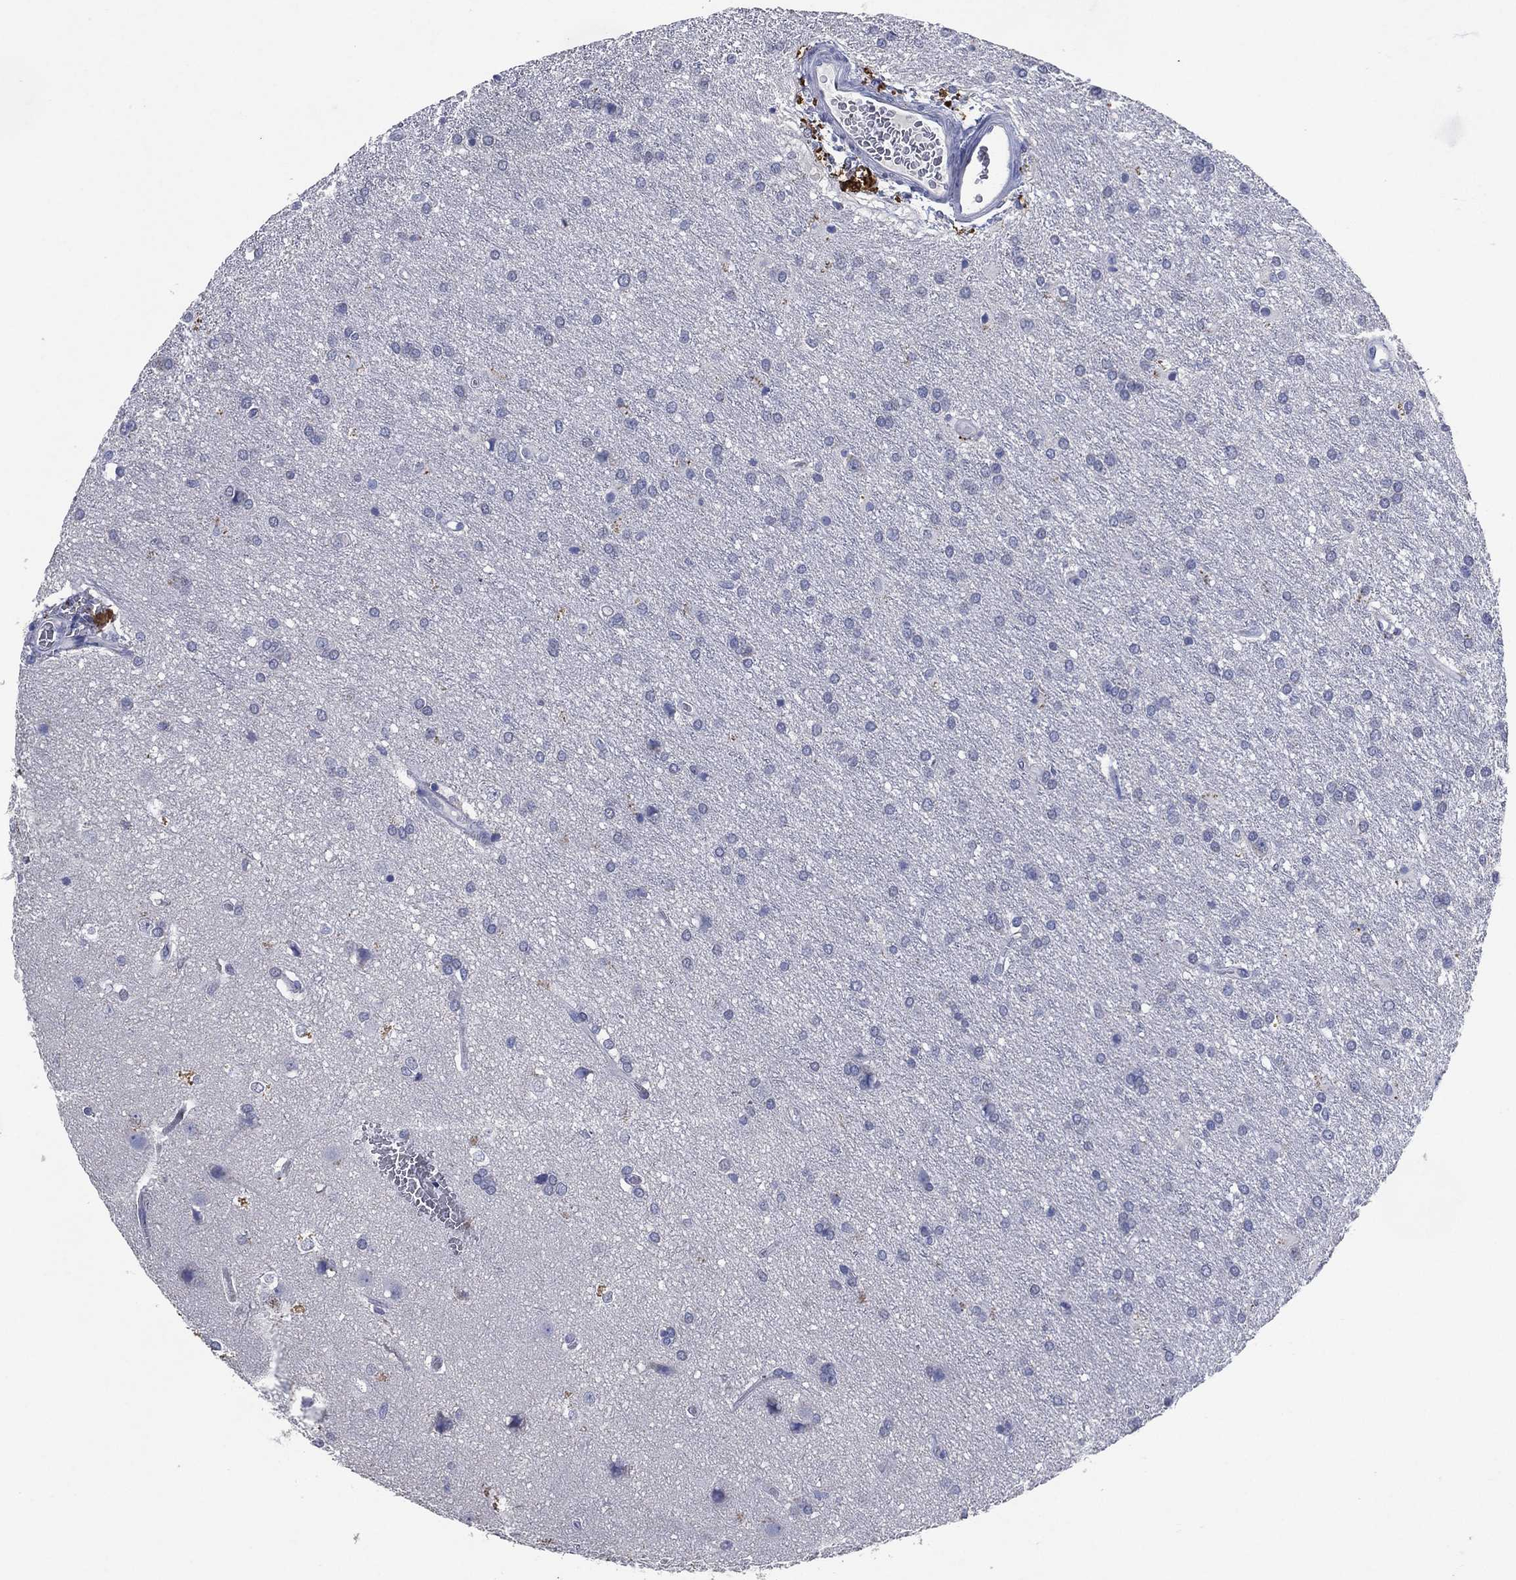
{"staining": {"intensity": "negative", "quantity": "none", "location": "none"}, "tissue": "glioma", "cell_type": "Tumor cells", "image_type": "cancer", "snomed": [{"axis": "morphology", "description": "Glioma, malignant, Low grade"}, {"axis": "topography", "description": "Brain"}], "caption": "A micrograph of human glioma is negative for staining in tumor cells.", "gene": "FSCN2", "patient": {"sex": "female", "age": 32}}